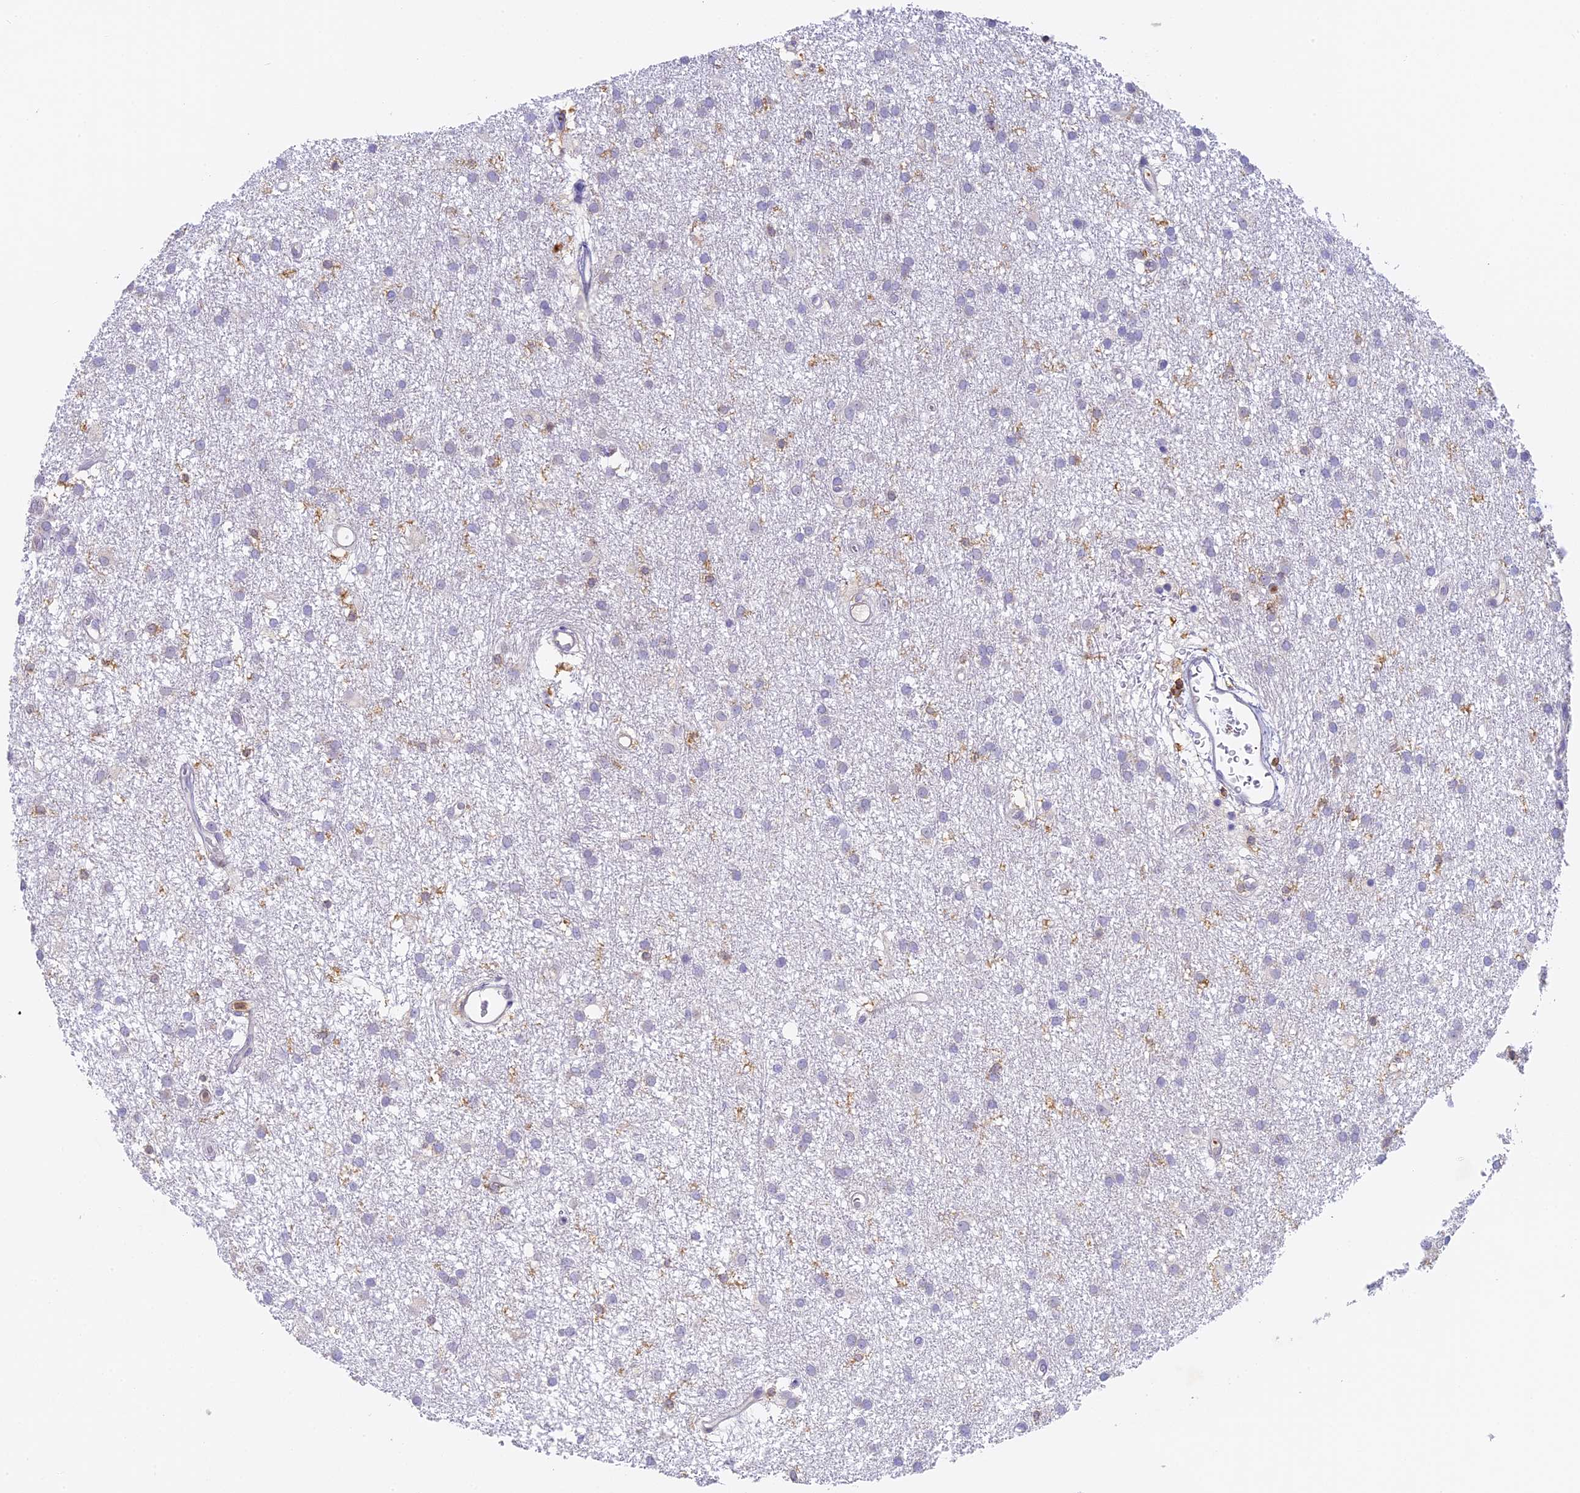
{"staining": {"intensity": "negative", "quantity": "none", "location": "none"}, "tissue": "glioma", "cell_type": "Tumor cells", "image_type": "cancer", "snomed": [{"axis": "morphology", "description": "Glioma, malignant, High grade"}, {"axis": "topography", "description": "Brain"}], "caption": "This histopathology image is of glioma stained with IHC to label a protein in brown with the nuclei are counter-stained blue. There is no positivity in tumor cells.", "gene": "FYB1", "patient": {"sex": "male", "age": 77}}